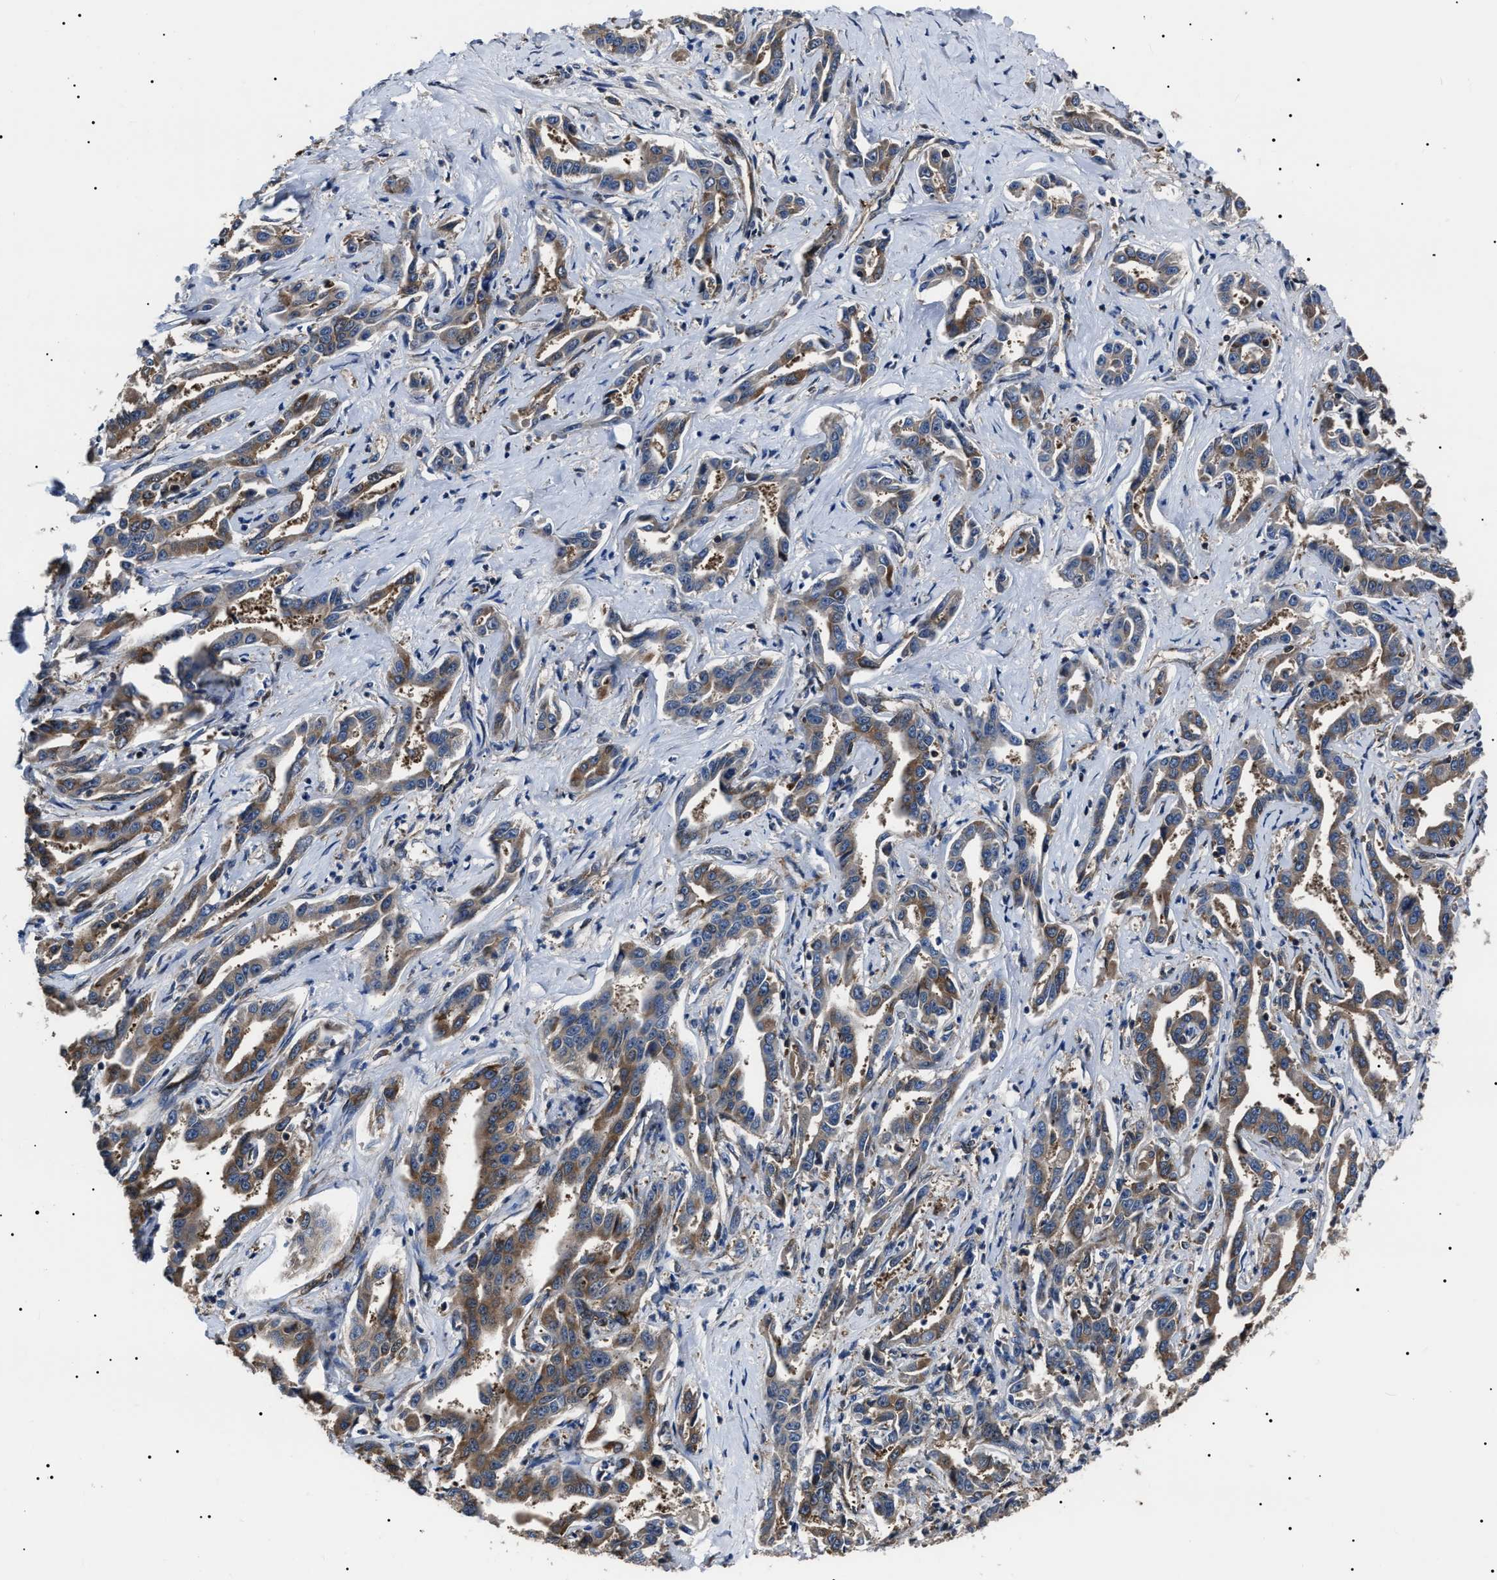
{"staining": {"intensity": "moderate", "quantity": "25%-75%", "location": "cytoplasmic/membranous"}, "tissue": "liver cancer", "cell_type": "Tumor cells", "image_type": "cancer", "snomed": [{"axis": "morphology", "description": "Cholangiocarcinoma"}, {"axis": "topography", "description": "Liver"}], "caption": "Immunohistochemistry photomicrograph of cholangiocarcinoma (liver) stained for a protein (brown), which exhibits medium levels of moderate cytoplasmic/membranous expression in about 25%-75% of tumor cells.", "gene": "CCT8", "patient": {"sex": "male", "age": 59}}